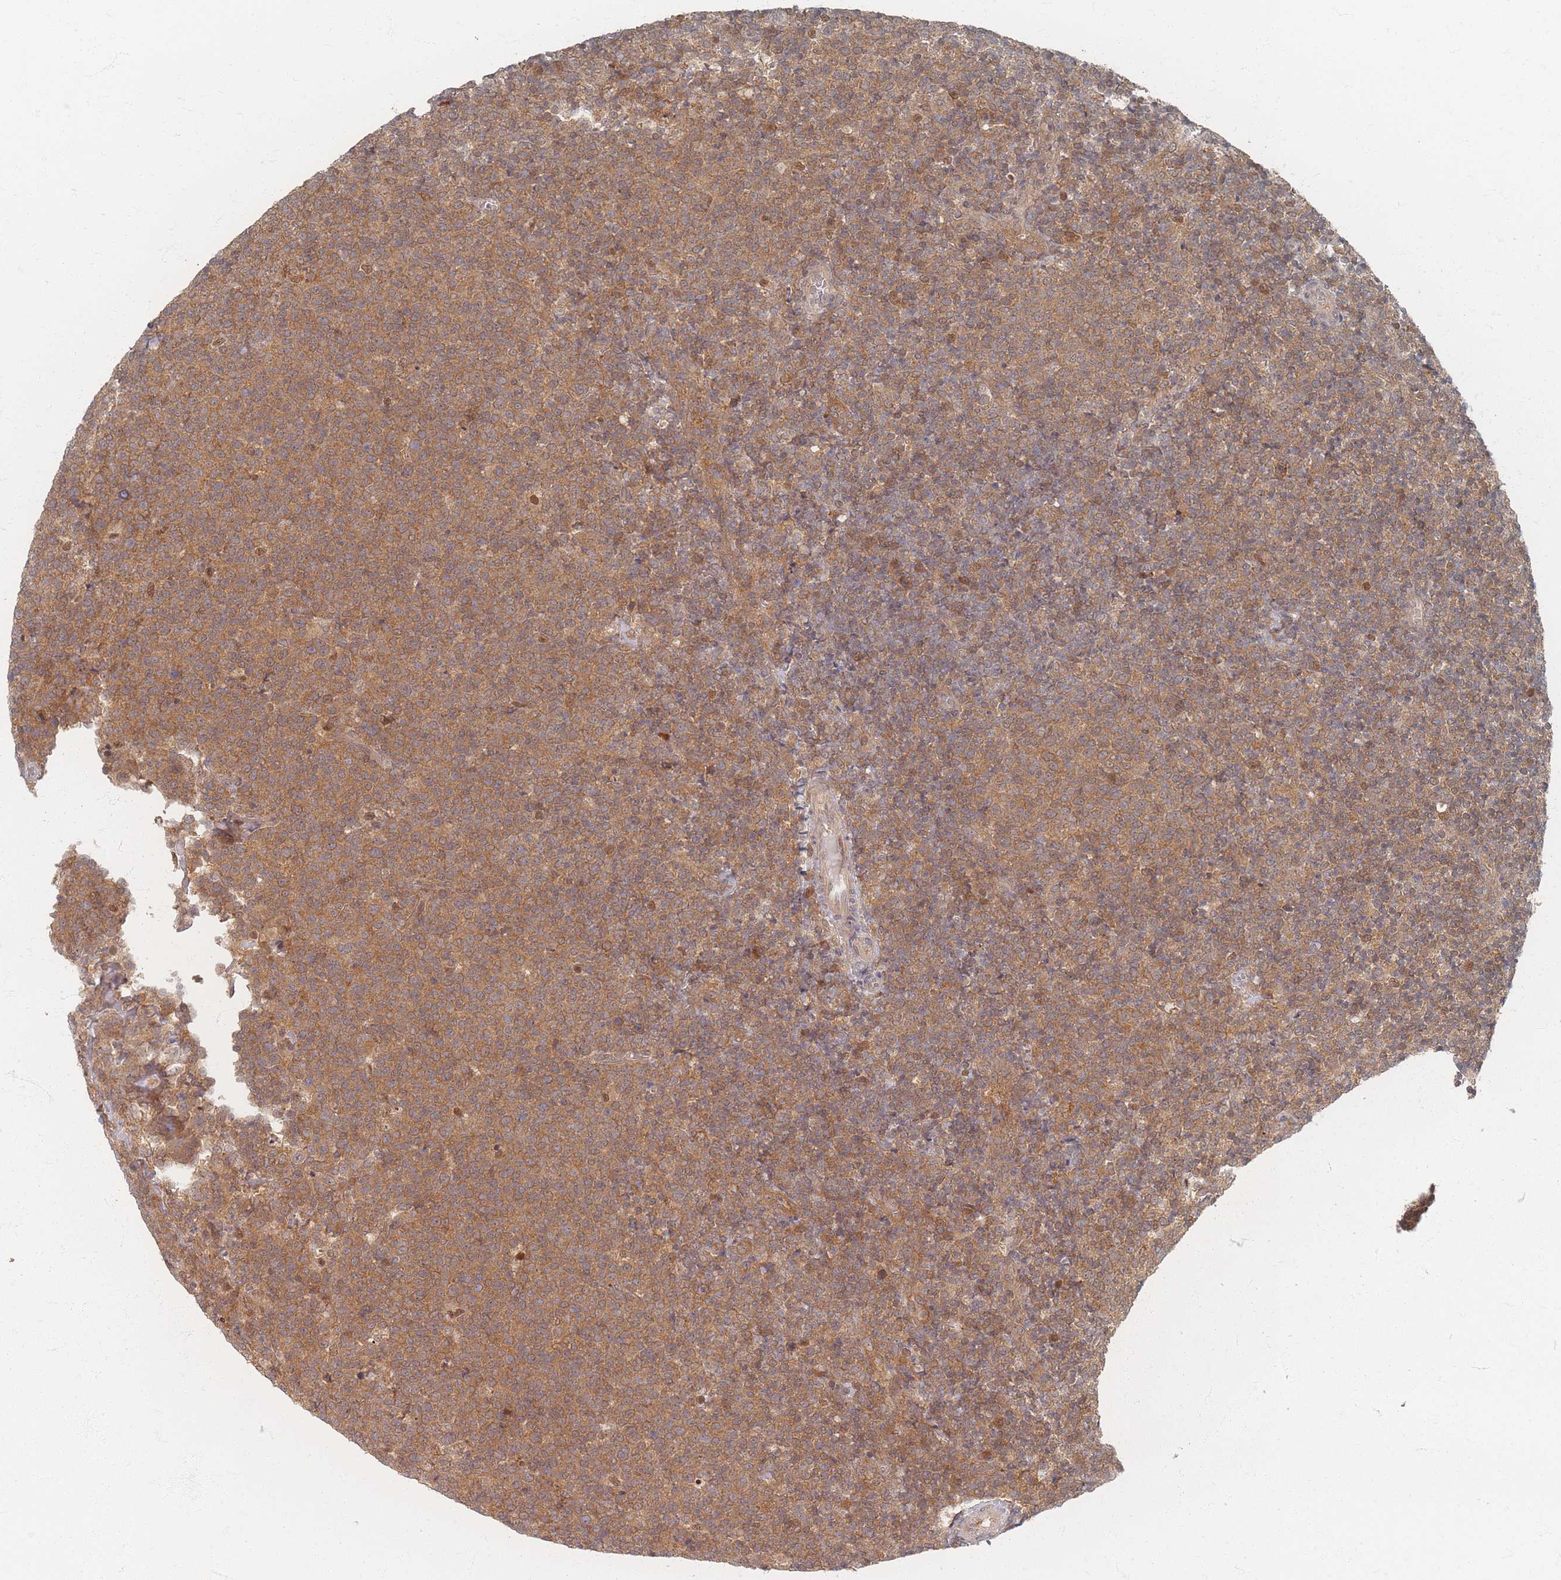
{"staining": {"intensity": "moderate", "quantity": ">75%", "location": "cytoplasmic/membranous"}, "tissue": "lymphoma", "cell_type": "Tumor cells", "image_type": "cancer", "snomed": [{"axis": "morphology", "description": "Malignant lymphoma, non-Hodgkin's type, High grade"}, {"axis": "topography", "description": "Lymph node"}], "caption": "The histopathology image reveals a brown stain indicating the presence of a protein in the cytoplasmic/membranous of tumor cells in malignant lymphoma, non-Hodgkin's type (high-grade).", "gene": "PSMD9", "patient": {"sex": "male", "age": 61}}